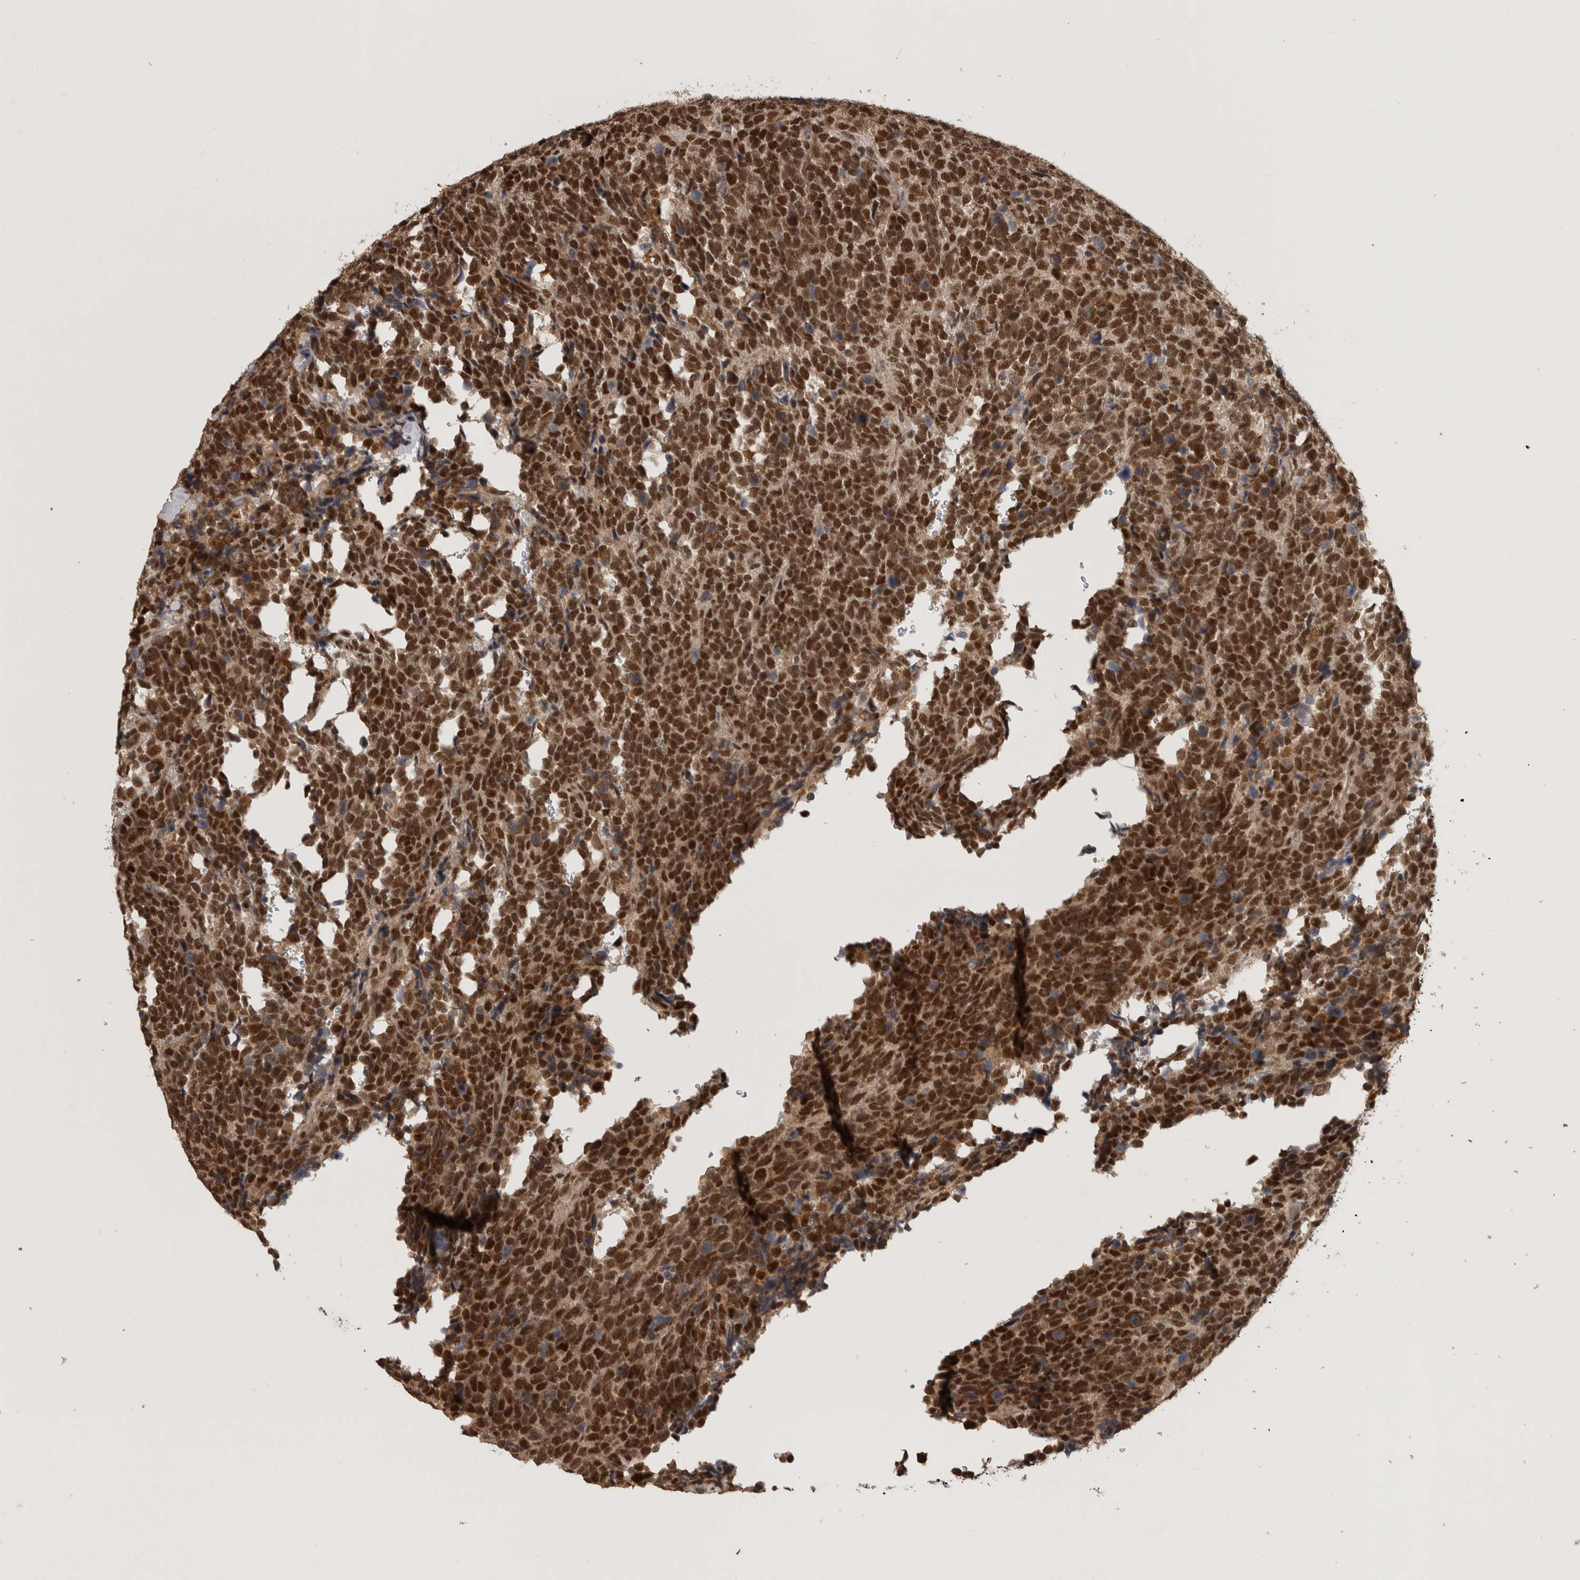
{"staining": {"intensity": "strong", "quantity": ">75%", "location": "nuclear"}, "tissue": "urothelial cancer", "cell_type": "Tumor cells", "image_type": "cancer", "snomed": [{"axis": "morphology", "description": "Urothelial carcinoma, High grade"}, {"axis": "topography", "description": "Urinary bladder"}], "caption": "High-grade urothelial carcinoma was stained to show a protein in brown. There is high levels of strong nuclear expression in approximately >75% of tumor cells.", "gene": "CBLL1", "patient": {"sex": "female", "age": 82}}